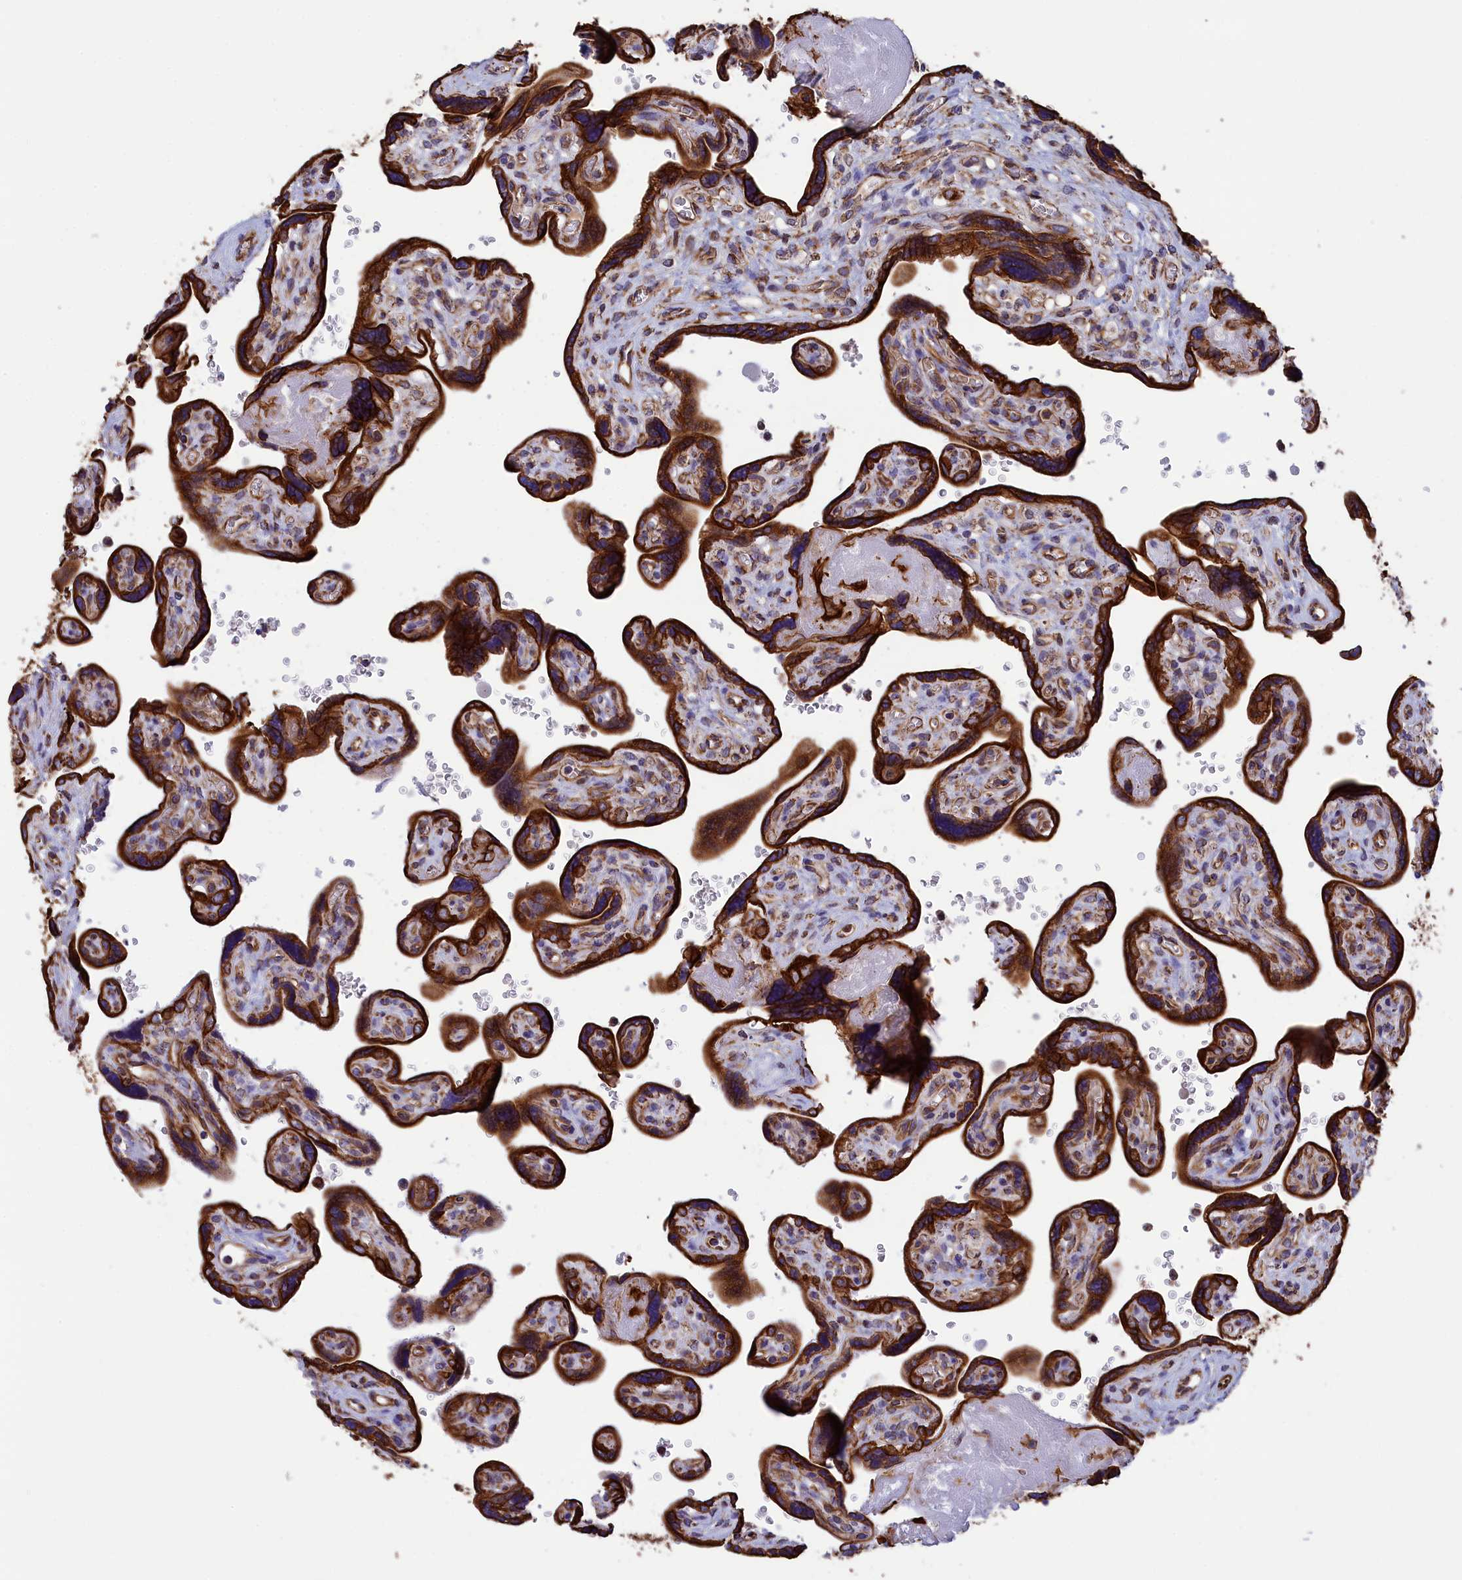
{"staining": {"intensity": "strong", "quantity": ">75%", "location": "cytoplasmic/membranous"}, "tissue": "placenta", "cell_type": "Trophoblastic cells", "image_type": "normal", "snomed": [{"axis": "morphology", "description": "Normal tissue, NOS"}, {"axis": "topography", "description": "Placenta"}], "caption": "The micrograph reveals immunohistochemical staining of benign placenta. There is strong cytoplasmic/membranous positivity is identified in about >75% of trophoblastic cells.", "gene": "GATB", "patient": {"sex": "female", "age": 39}}